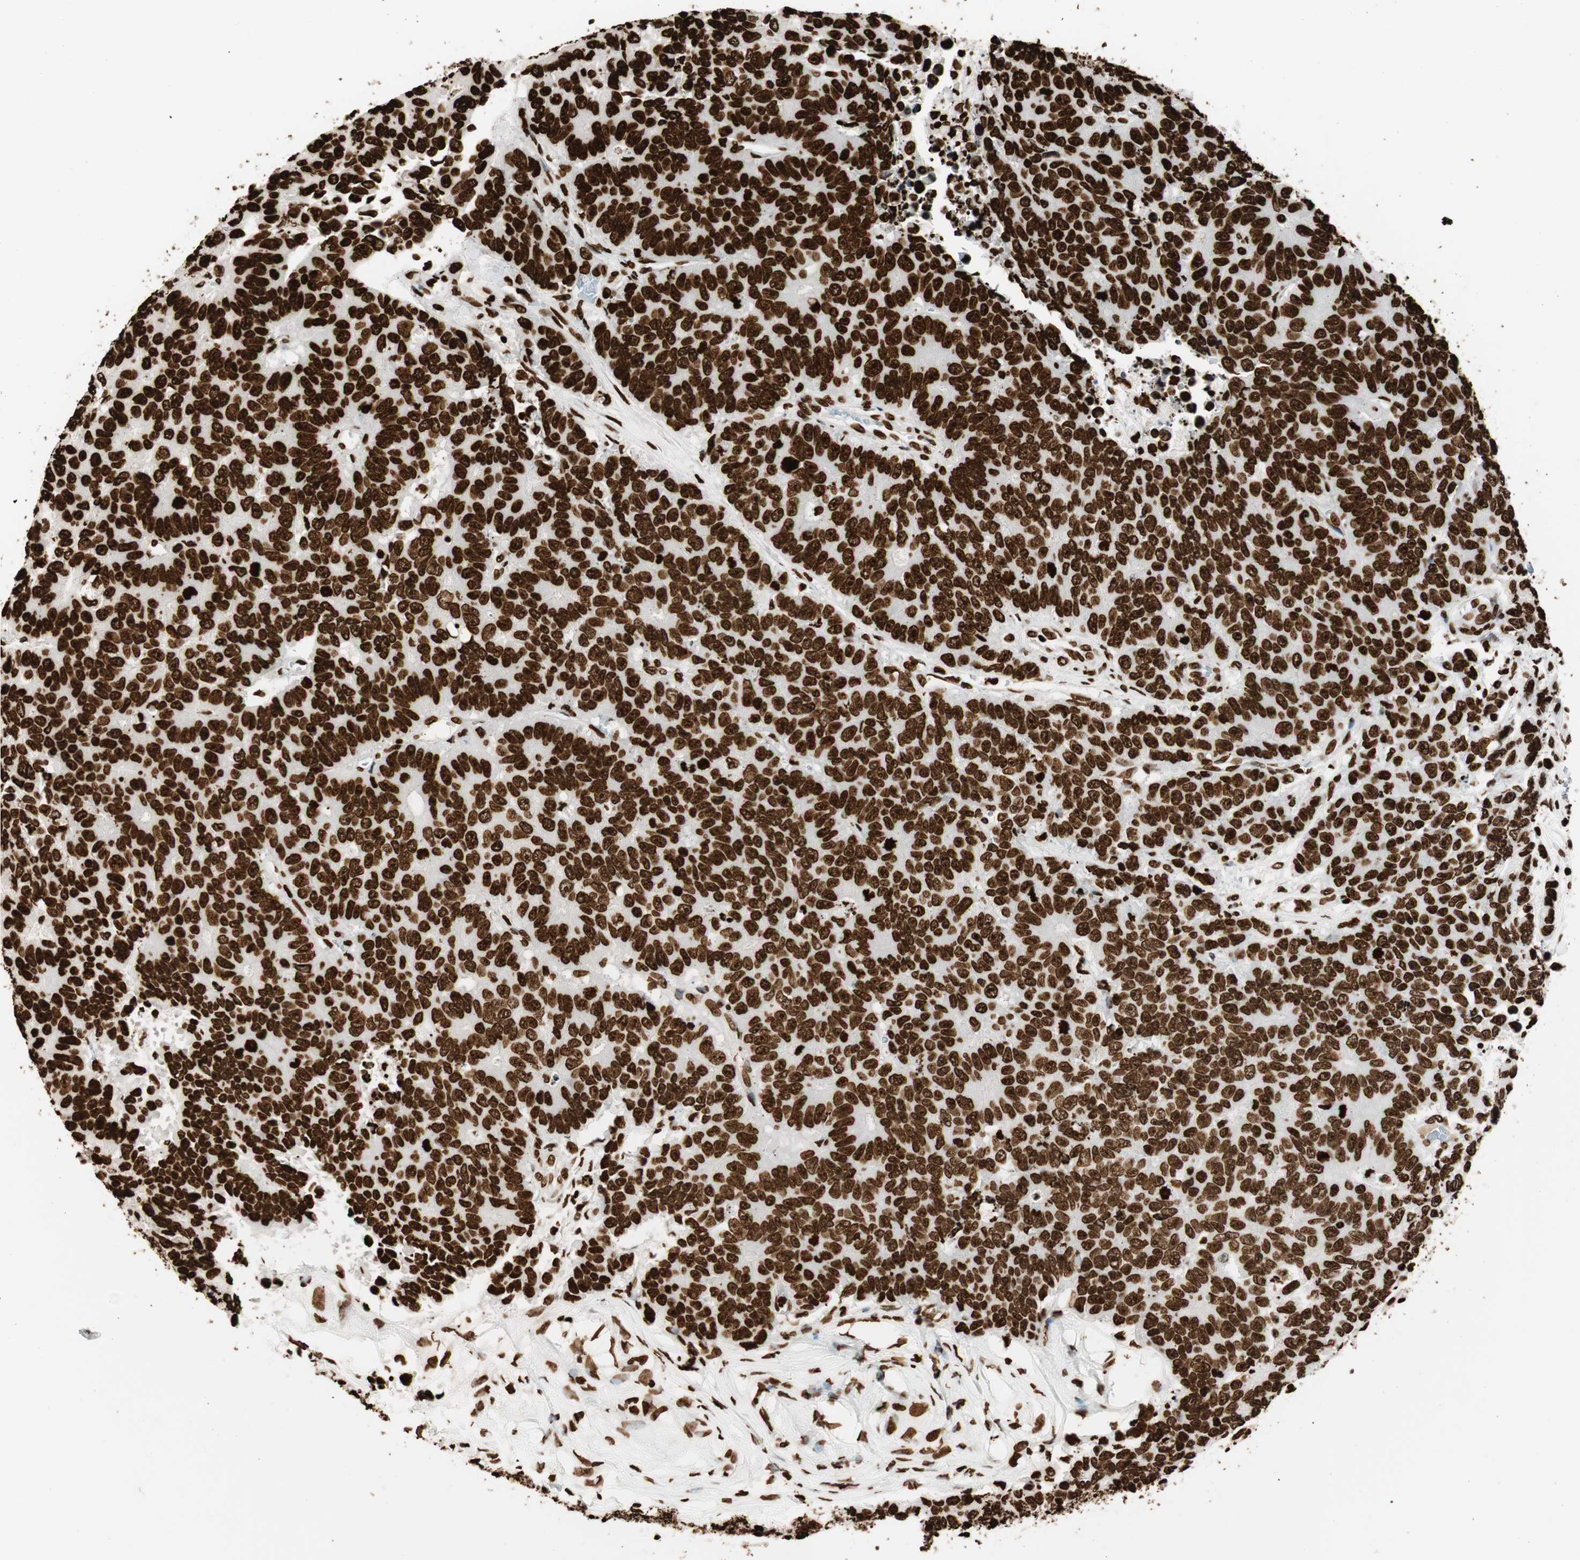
{"staining": {"intensity": "strong", "quantity": ">75%", "location": "nuclear"}, "tissue": "colorectal cancer", "cell_type": "Tumor cells", "image_type": "cancer", "snomed": [{"axis": "morphology", "description": "Adenocarcinoma, NOS"}, {"axis": "topography", "description": "Colon"}], "caption": "A micrograph of colorectal cancer (adenocarcinoma) stained for a protein displays strong nuclear brown staining in tumor cells.", "gene": "GLI2", "patient": {"sex": "female", "age": 86}}